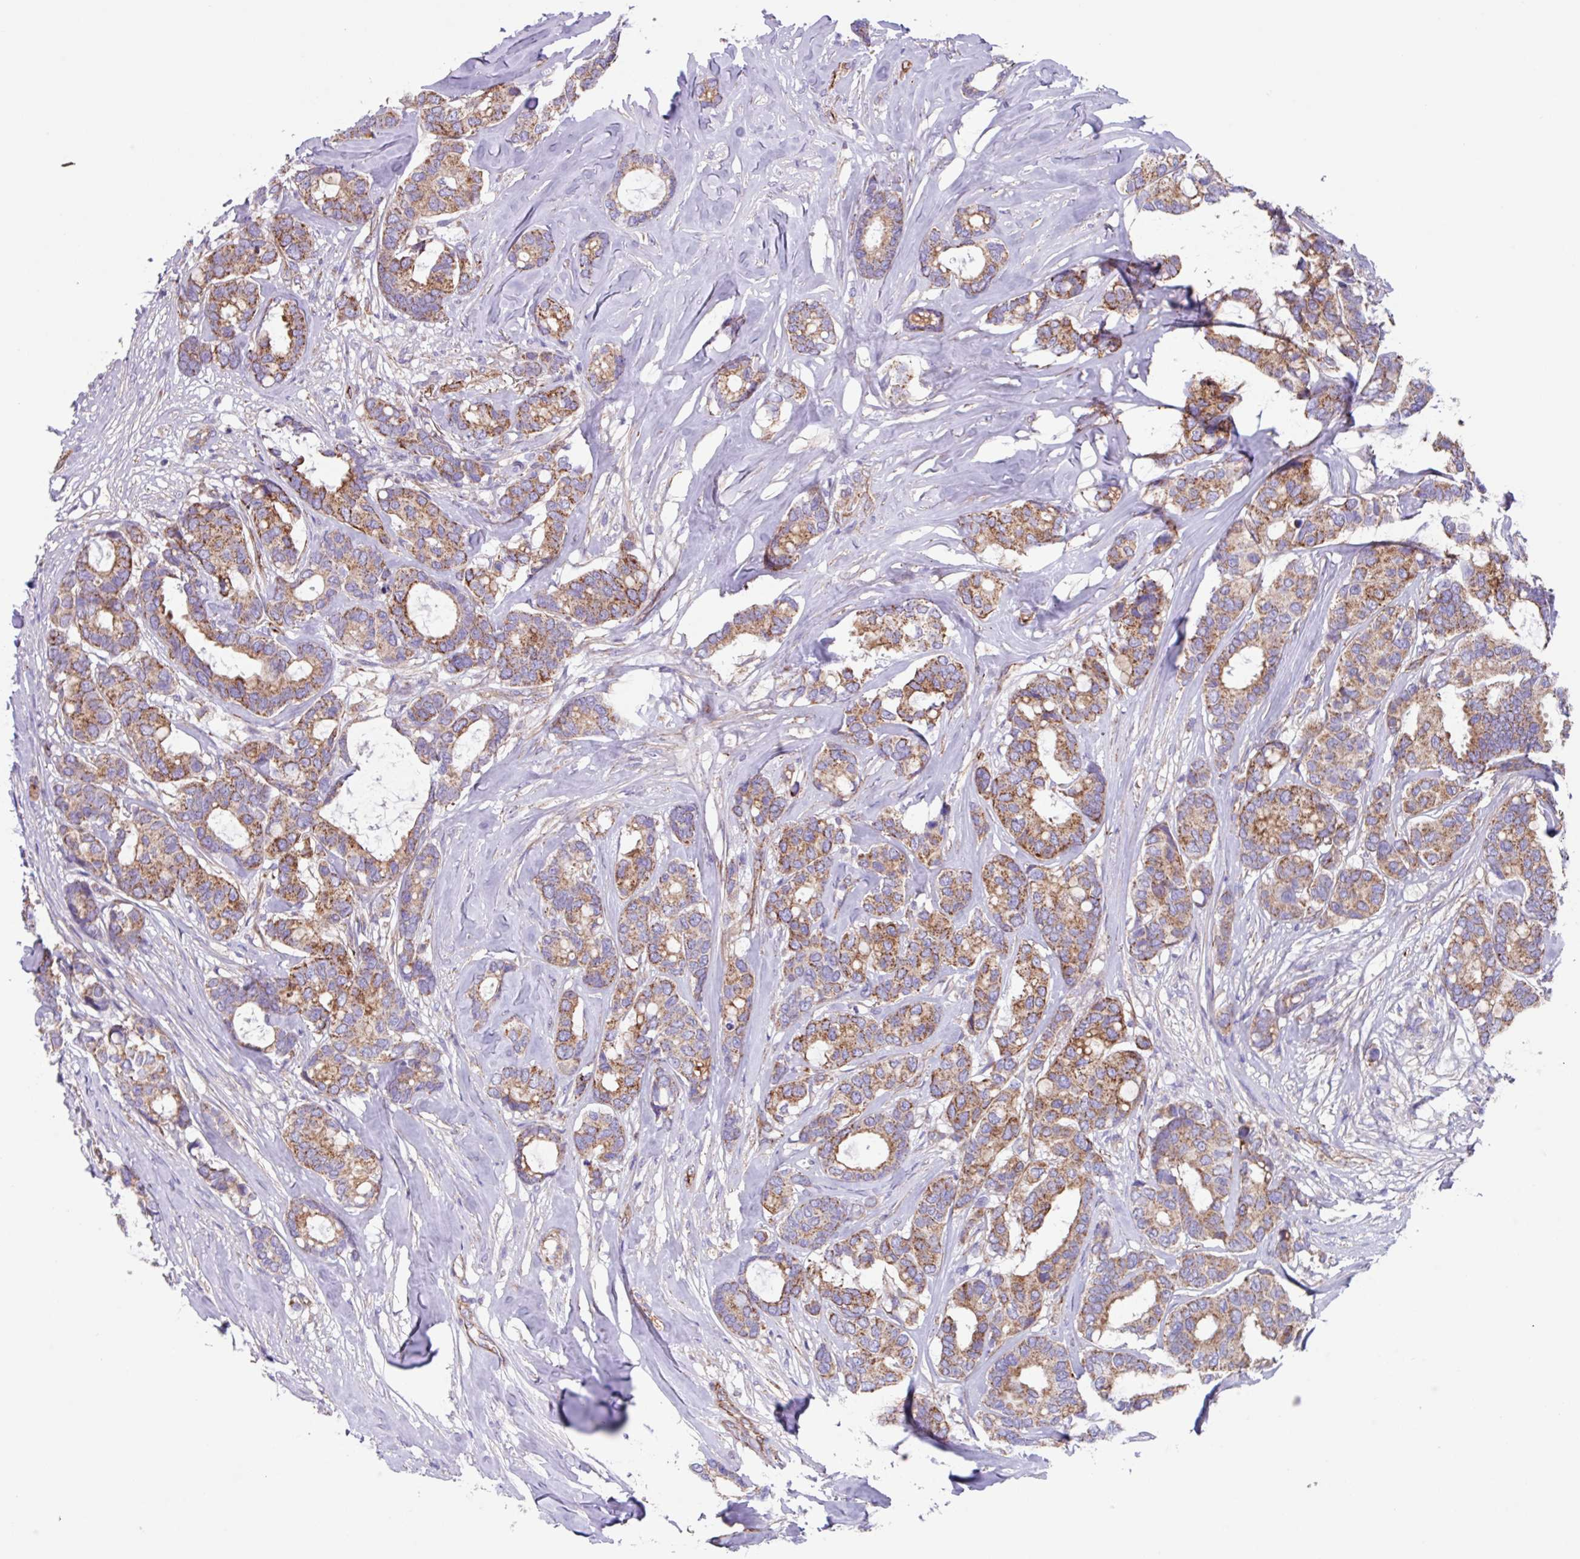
{"staining": {"intensity": "moderate", "quantity": ">75%", "location": "cytoplasmic/membranous"}, "tissue": "breast cancer", "cell_type": "Tumor cells", "image_type": "cancer", "snomed": [{"axis": "morphology", "description": "Duct carcinoma"}, {"axis": "topography", "description": "Breast"}], "caption": "IHC histopathology image of neoplastic tissue: human breast cancer (invasive ductal carcinoma) stained using immunohistochemistry shows medium levels of moderate protein expression localized specifically in the cytoplasmic/membranous of tumor cells, appearing as a cytoplasmic/membranous brown color.", "gene": "OTULIN", "patient": {"sex": "female", "age": 87}}